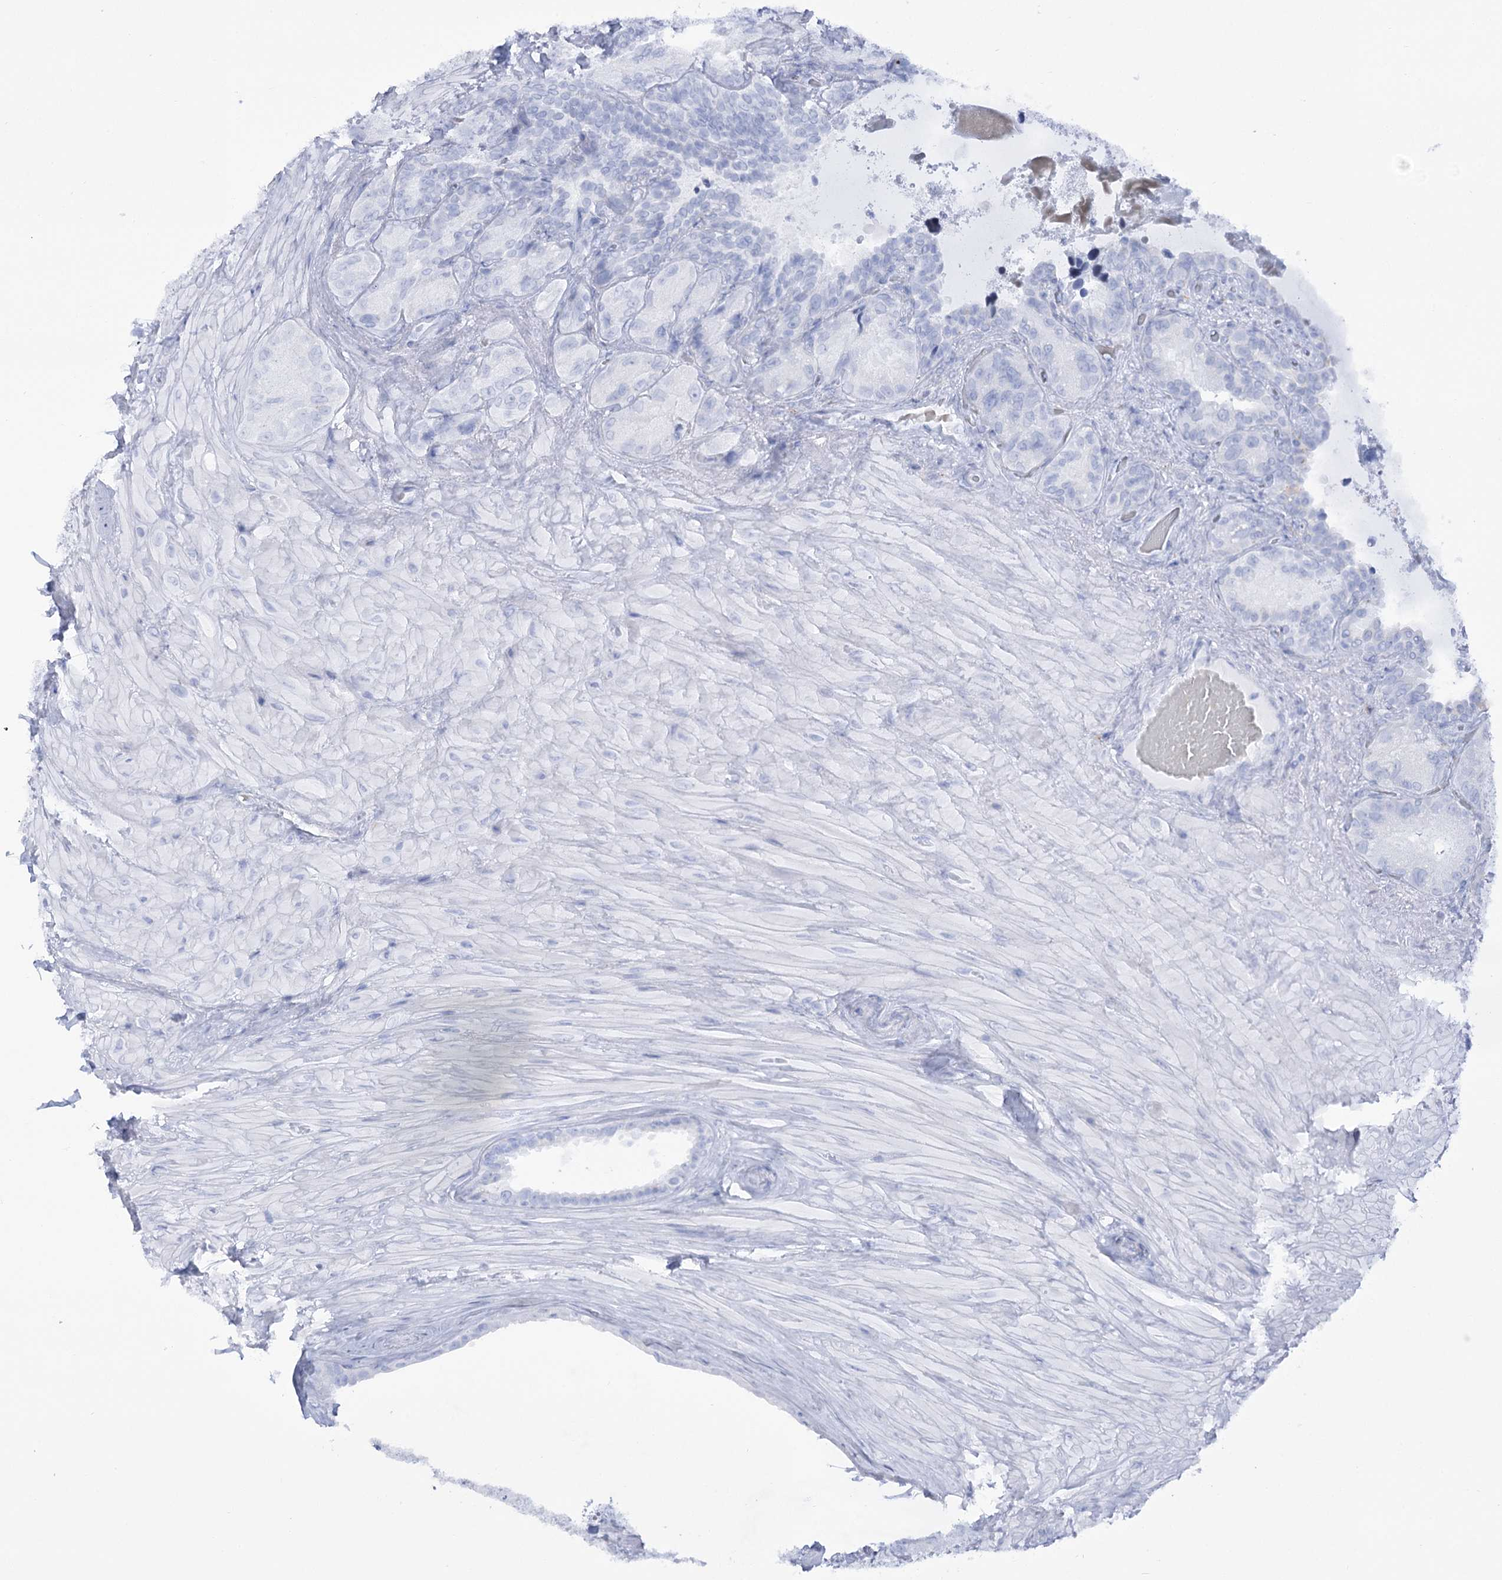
{"staining": {"intensity": "moderate", "quantity": "<25%", "location": "cytoplasmic/membranous"}, "tissue": "seminal vesicle", "cell_type": "Glandular cells", "image_type": "normal", "snomed": [{"axis": "morphology", "description": "Normal tissue, NOS"}, {"axis": "topography", "description": "Seminal veicle"}, {"axis": "topography", "description": "Peripheral nerve tissue"}], "caption": "A brown stain labels moderate cytoplasmic/membranous expression of a protein in glandular cells of unremarkable seminal vesicle.", "gene": "SIAE", "patient": {"sex": "male", "age": 67}}